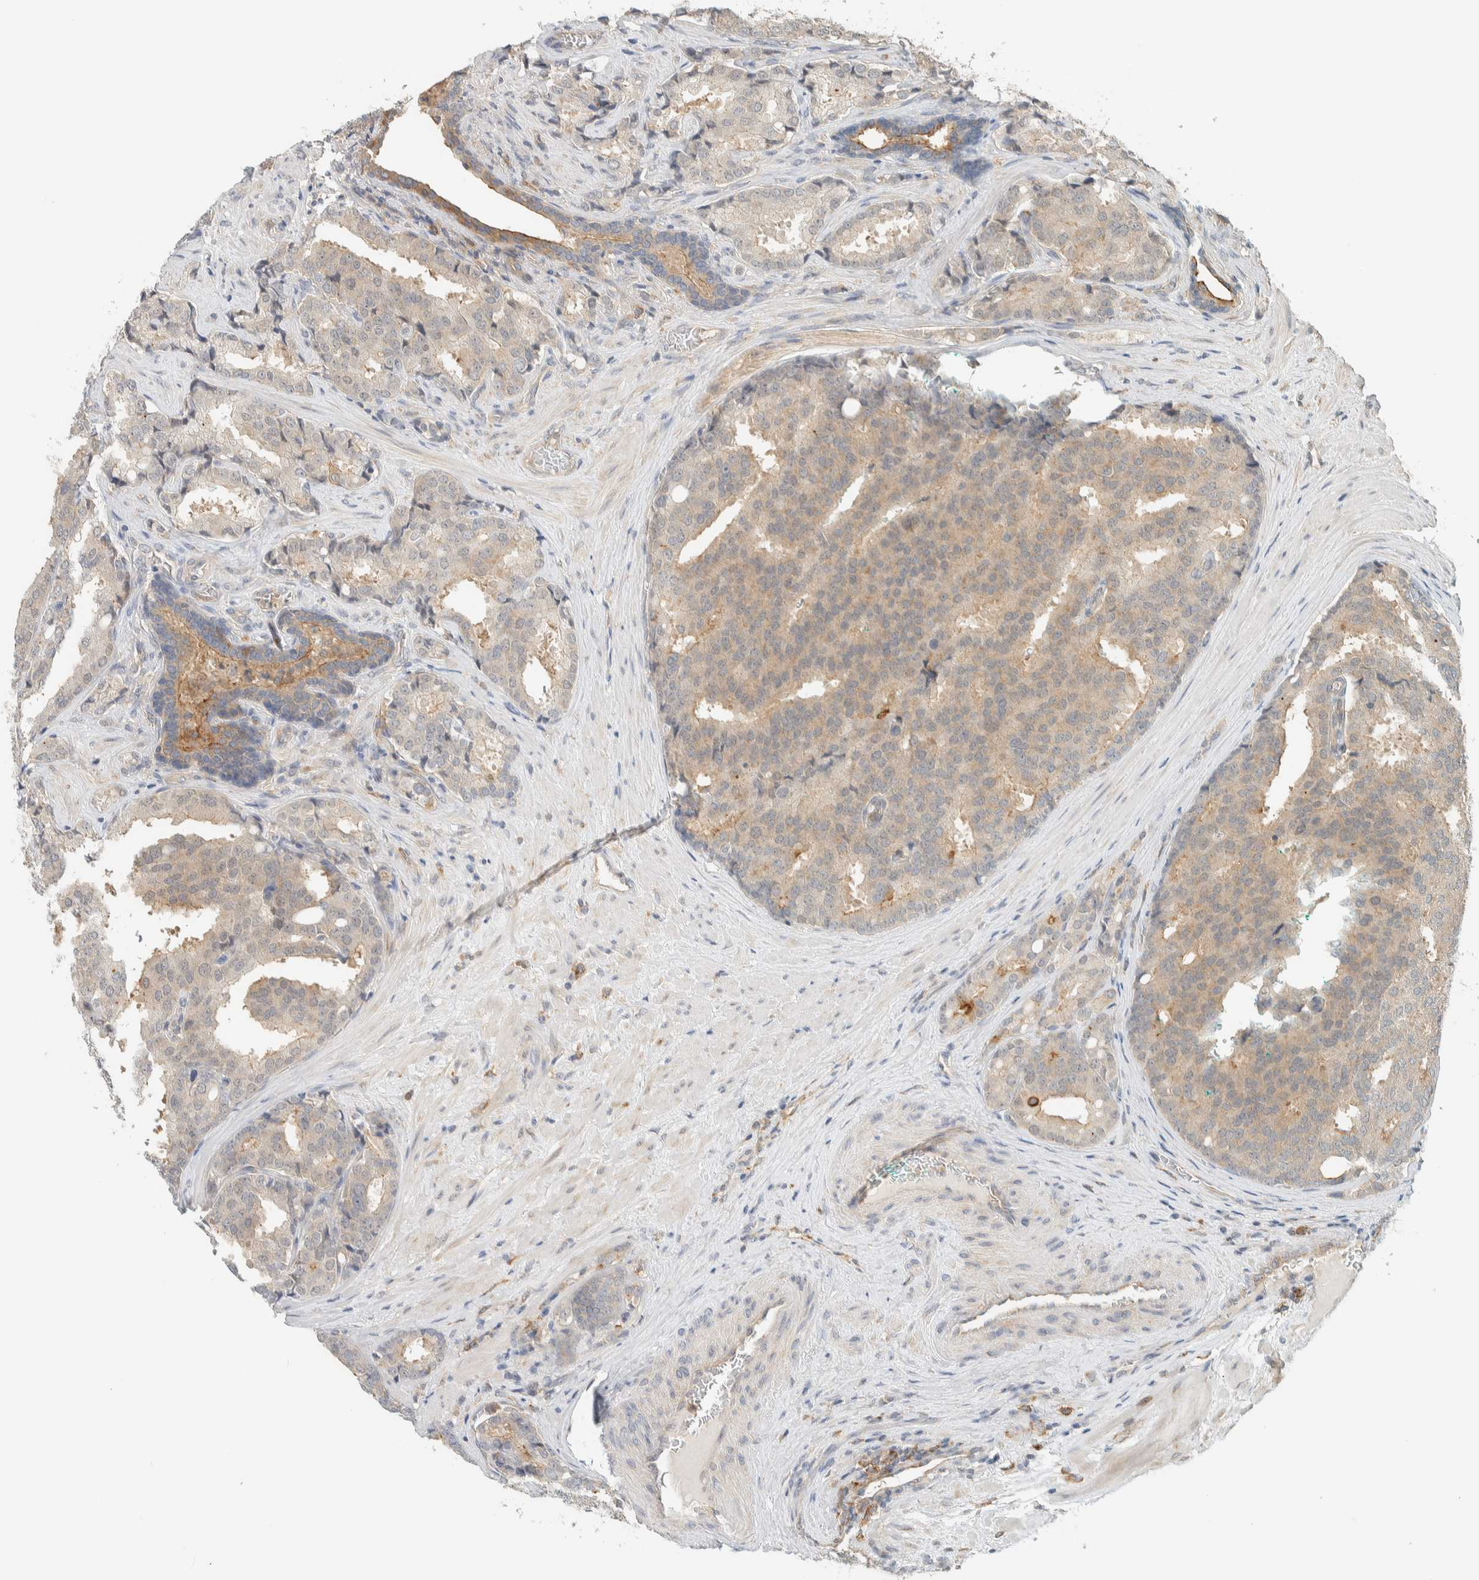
{"staining": {"intensity": "negative", "quantity": "none", "location": "none"}, "tissue": "prostate cancer", "cell_type": "Tumor cells", "image_type": "cancer", "snomed": [{"axis": "morphology", "description": "Adenocarcinoma, High grade"}, {"axis": "topography", "description": "Prostate"}], "caption": "Human high-grade adenocarcinoma (prostate) stained for a protein using immunohistochemistry exhibits no staining in tumor cells.", "gene": "RAB11FIP1", "patient": {"sex": "male", "age": 50}}